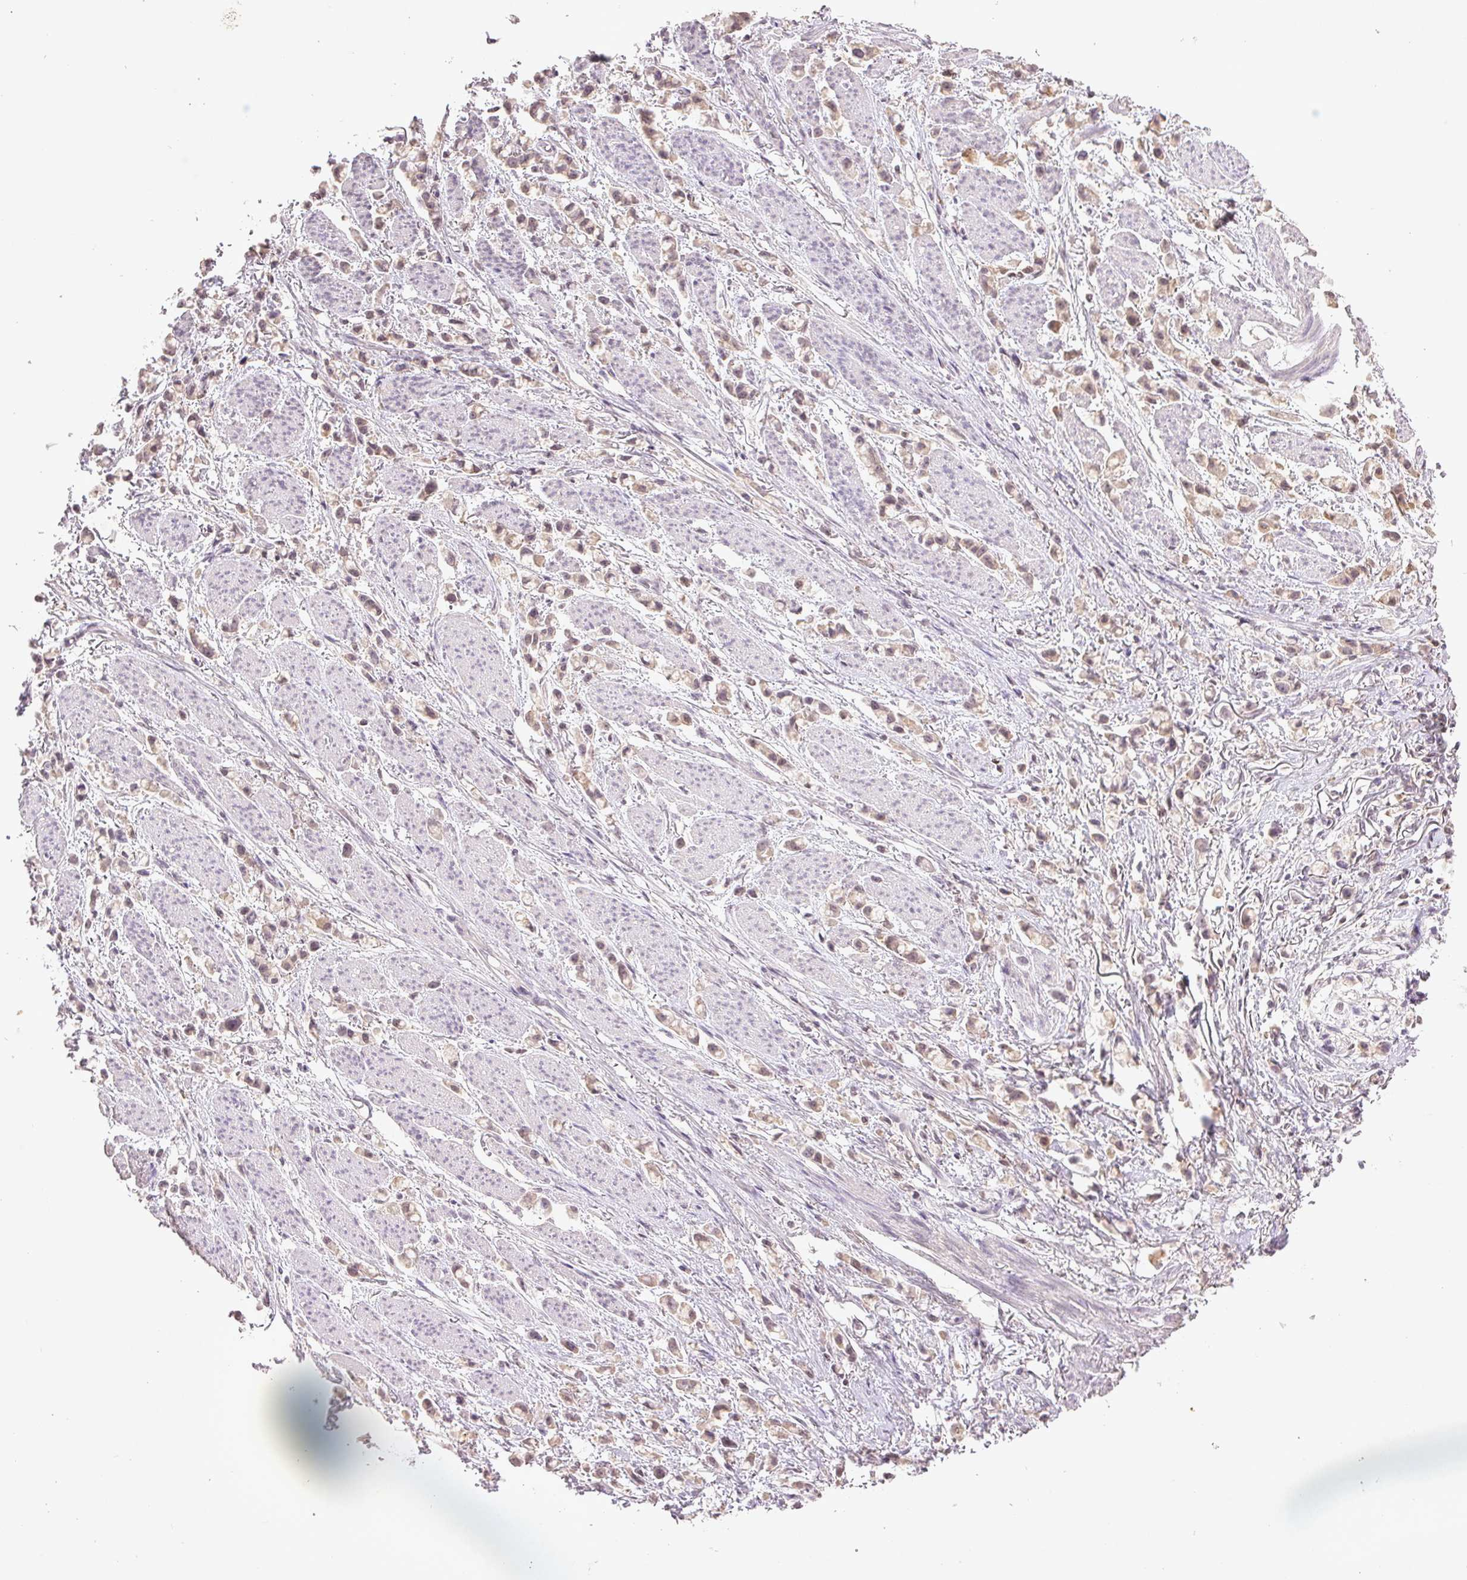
{"staining": {"intensity": "weak", "quantity": "25%-75%", "location": "nuclear"}, "tissue": "stomach cancer", "cell_type": "Tumor cells", "image_type": "cancer", "snomed": [{"axis": "morphology", "description": "Adenocarcinoma, NOS"}, {"axis": "topography", "description": "Stomach"}], "caption": "This is a photomicrograph of immunohistochemistry staining of stomach cancer, which shows weak positivity in the nuclear of tumor cells.", "gene": "FAM168B", "patient": {"sex": "female", "age": 81}}